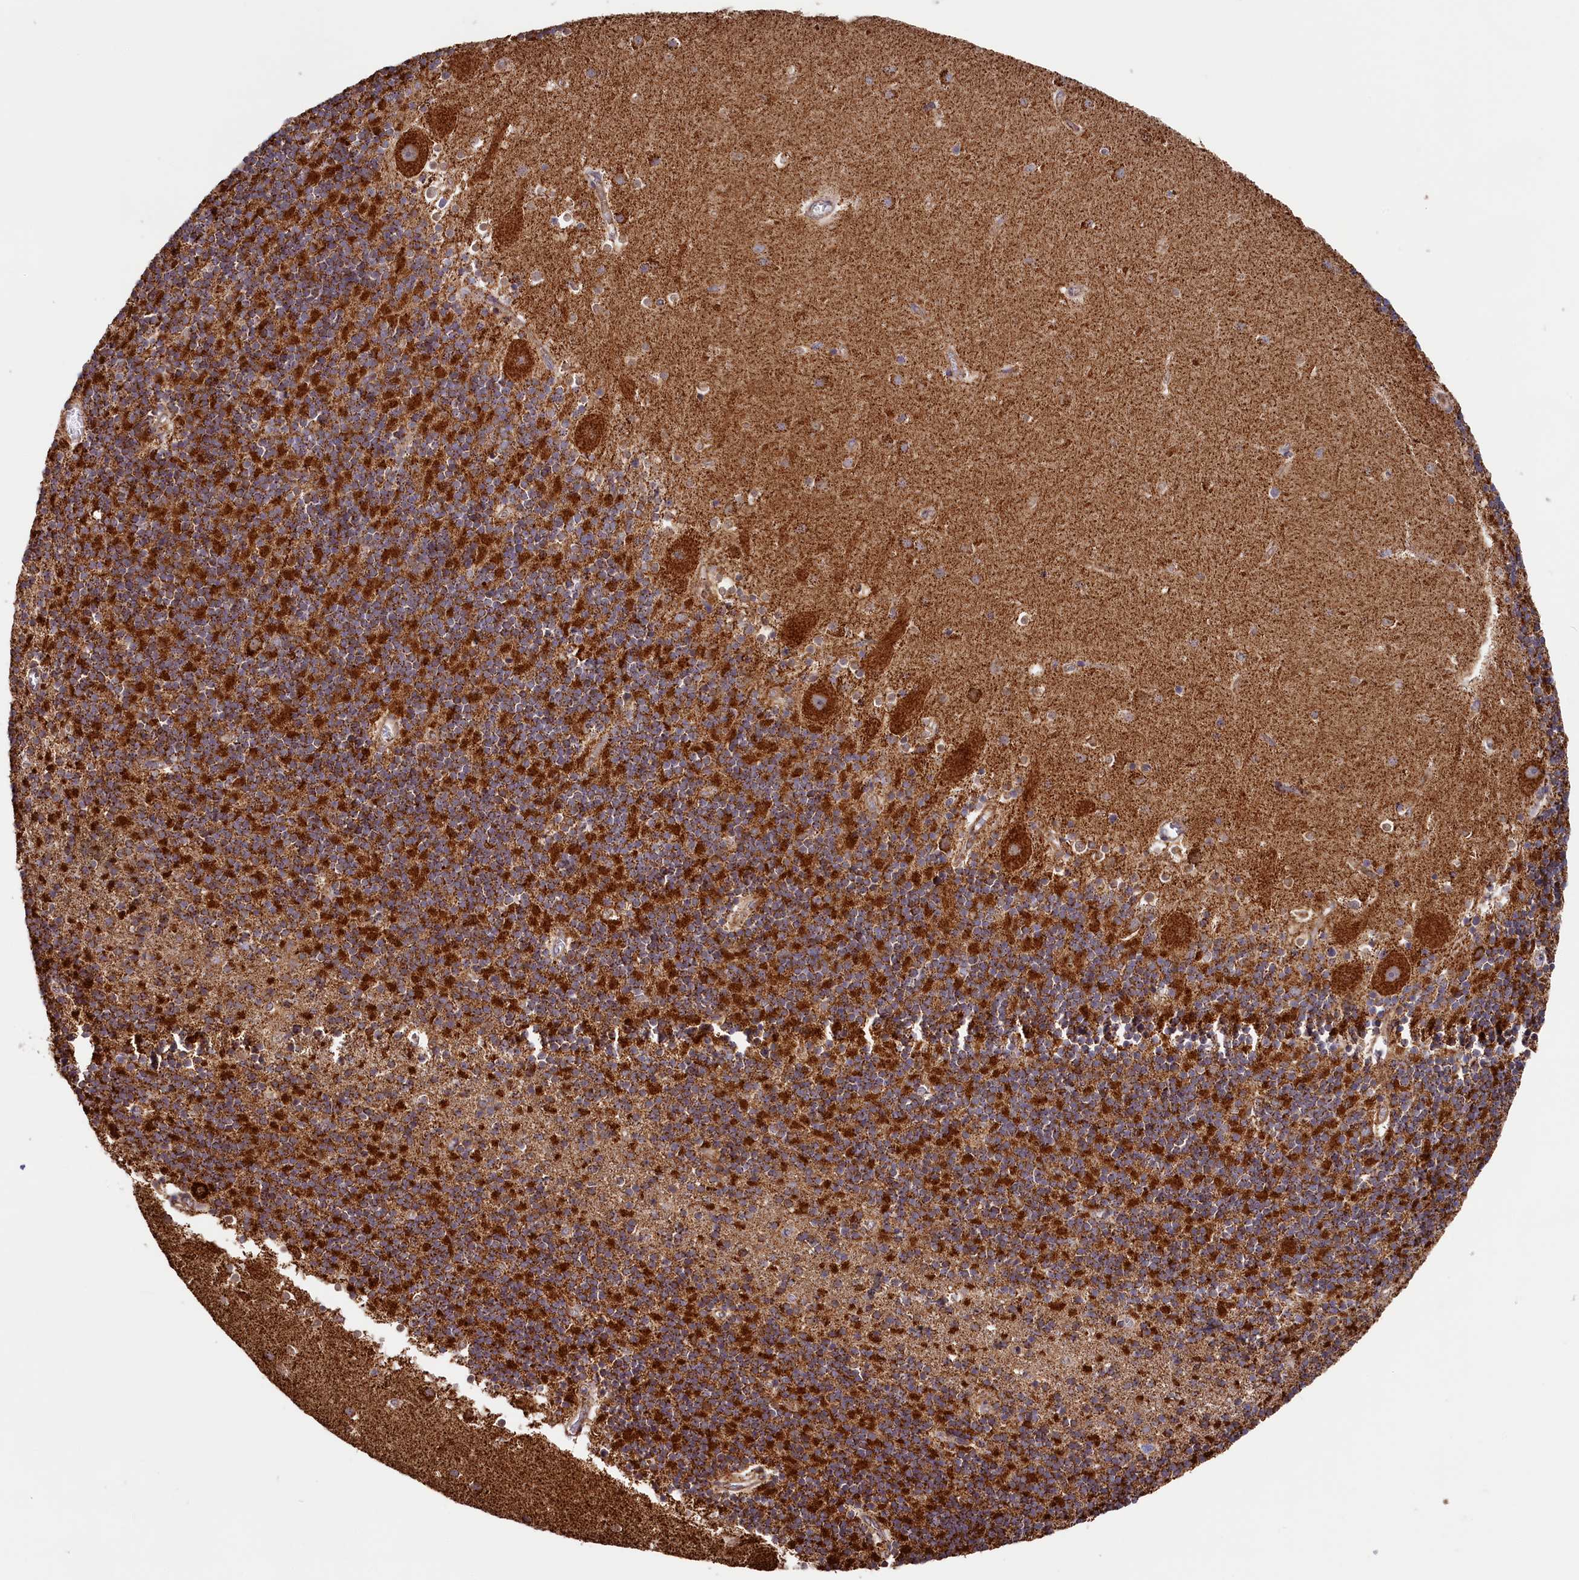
{"staining": {"intensity": "strong", "quantity": "25%-75%", "location": "cytoplasmic/membranous"}, "tissue": "cerebellum", "cell_type": "Cells in granular layer", "image_type": "normal", "snomed": [{"axis": "morphology", "description": "Normal tissue, NOS"}, {"axis": "topography", "description": "Cerebellum"}], "caption": "High-power microscopy captured an immunohistochemistry (IHC) photomicrograph of normal cerebellum, revealing strong cytoplasmic/membranous staining in about 25%-75% of cells in granular layer.", "gene": "MACROD1", "patient": {"sex": "male", "age": 54}}